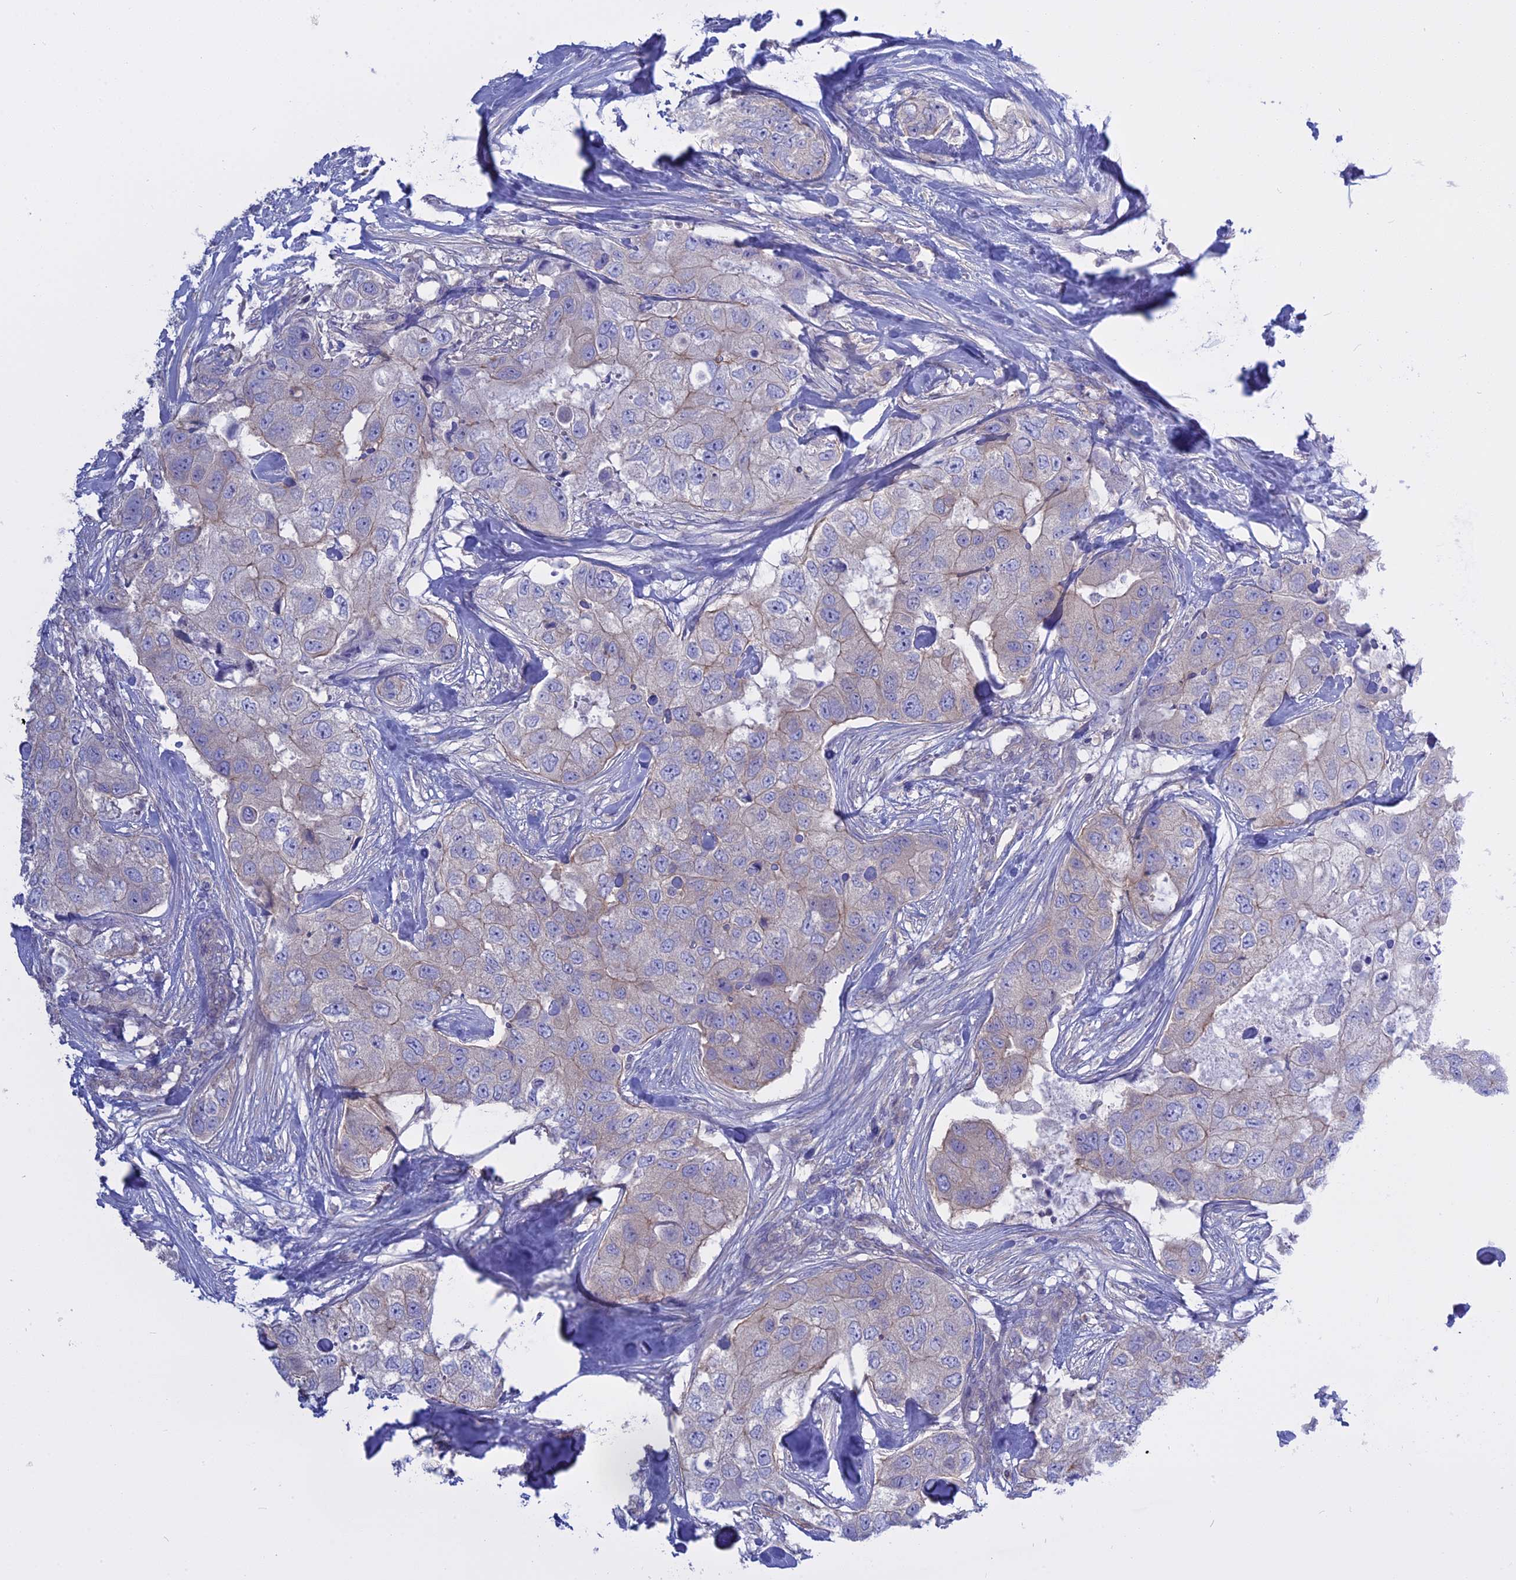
{"staining": {"intensity": "weak", "quantity": "<25%", "location": "cytoplasmic/membranous"}, "tissue": "breast cancer", "cell_type": "Tumor cells", "image_type": "cancer", "snomed": [{"axis": "morphology", "description": "Duct carcinoma"}, {"axis": "topography", "description": "Breast"}], "caption": "Protein analysis of breast cancer (invasive ductal carcinoma) reveals no significant staining in tumor cells. (DAB (3,3'-diaminobenzidine) IHC with hematoxylin counter stain).", "gene": "AHCYL1", "patient": {"sex": "female", "age": 62}}